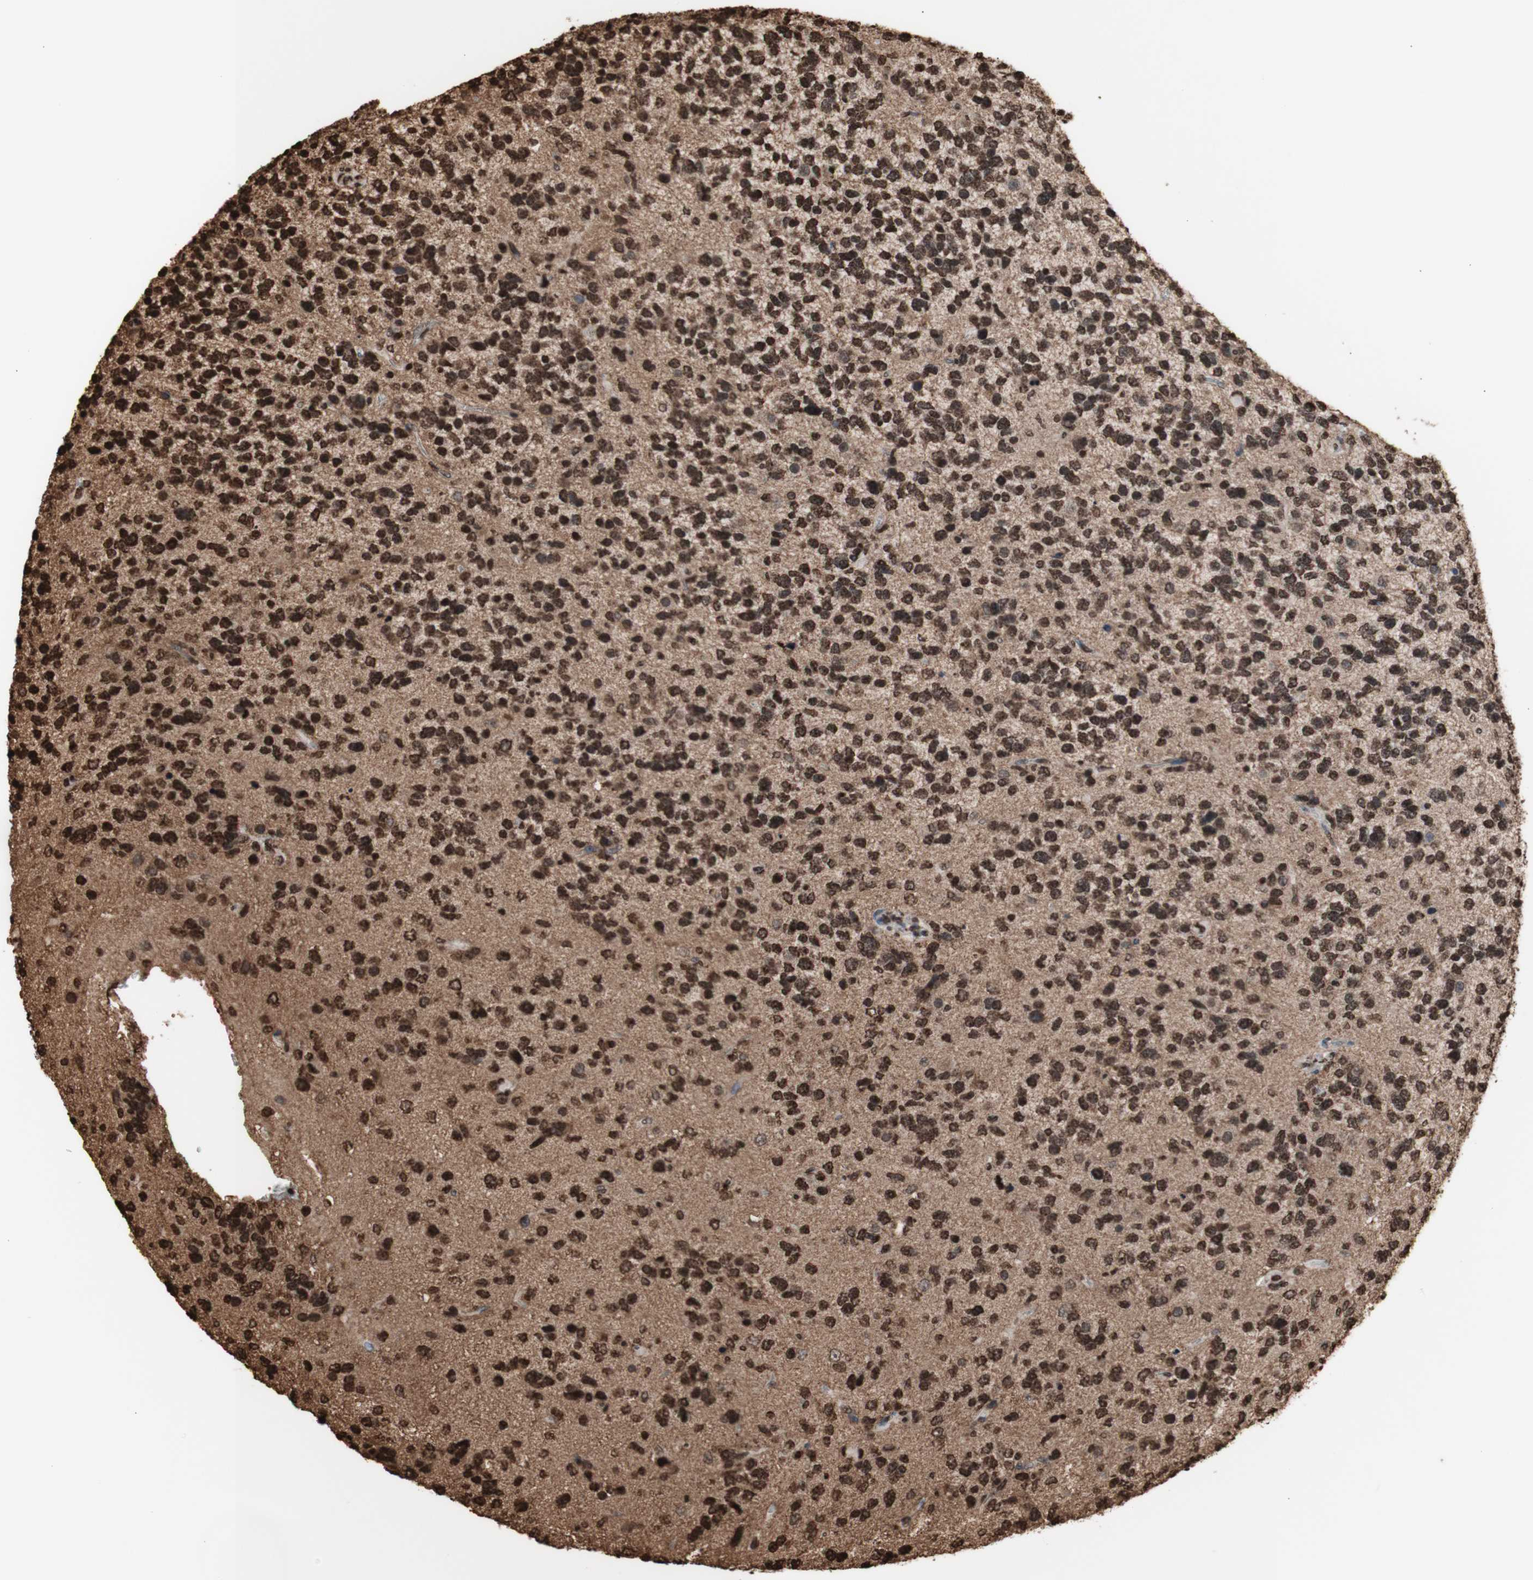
{"staining": {"intensity": "moderate", "quantity": ">75%", "location": "nuclear"}, "tissue": "glioma", "cell_type": "Tumor cells", "image_type": "cancer", "snomed": [{"axis": "morphology", "description": "Glioma, malignant, High grade"}, {"axis": "topography", "description": "Brain"}], "caption": "Immunohistochemistry micrograph of malignant glioma (high-grade) stained for a protein (brown), which shows medium levels of moderate nuclear expression in about >75% of tumor cells.", "gene": "SNAI2", "patient": {"sex": "female", "age": 58}}